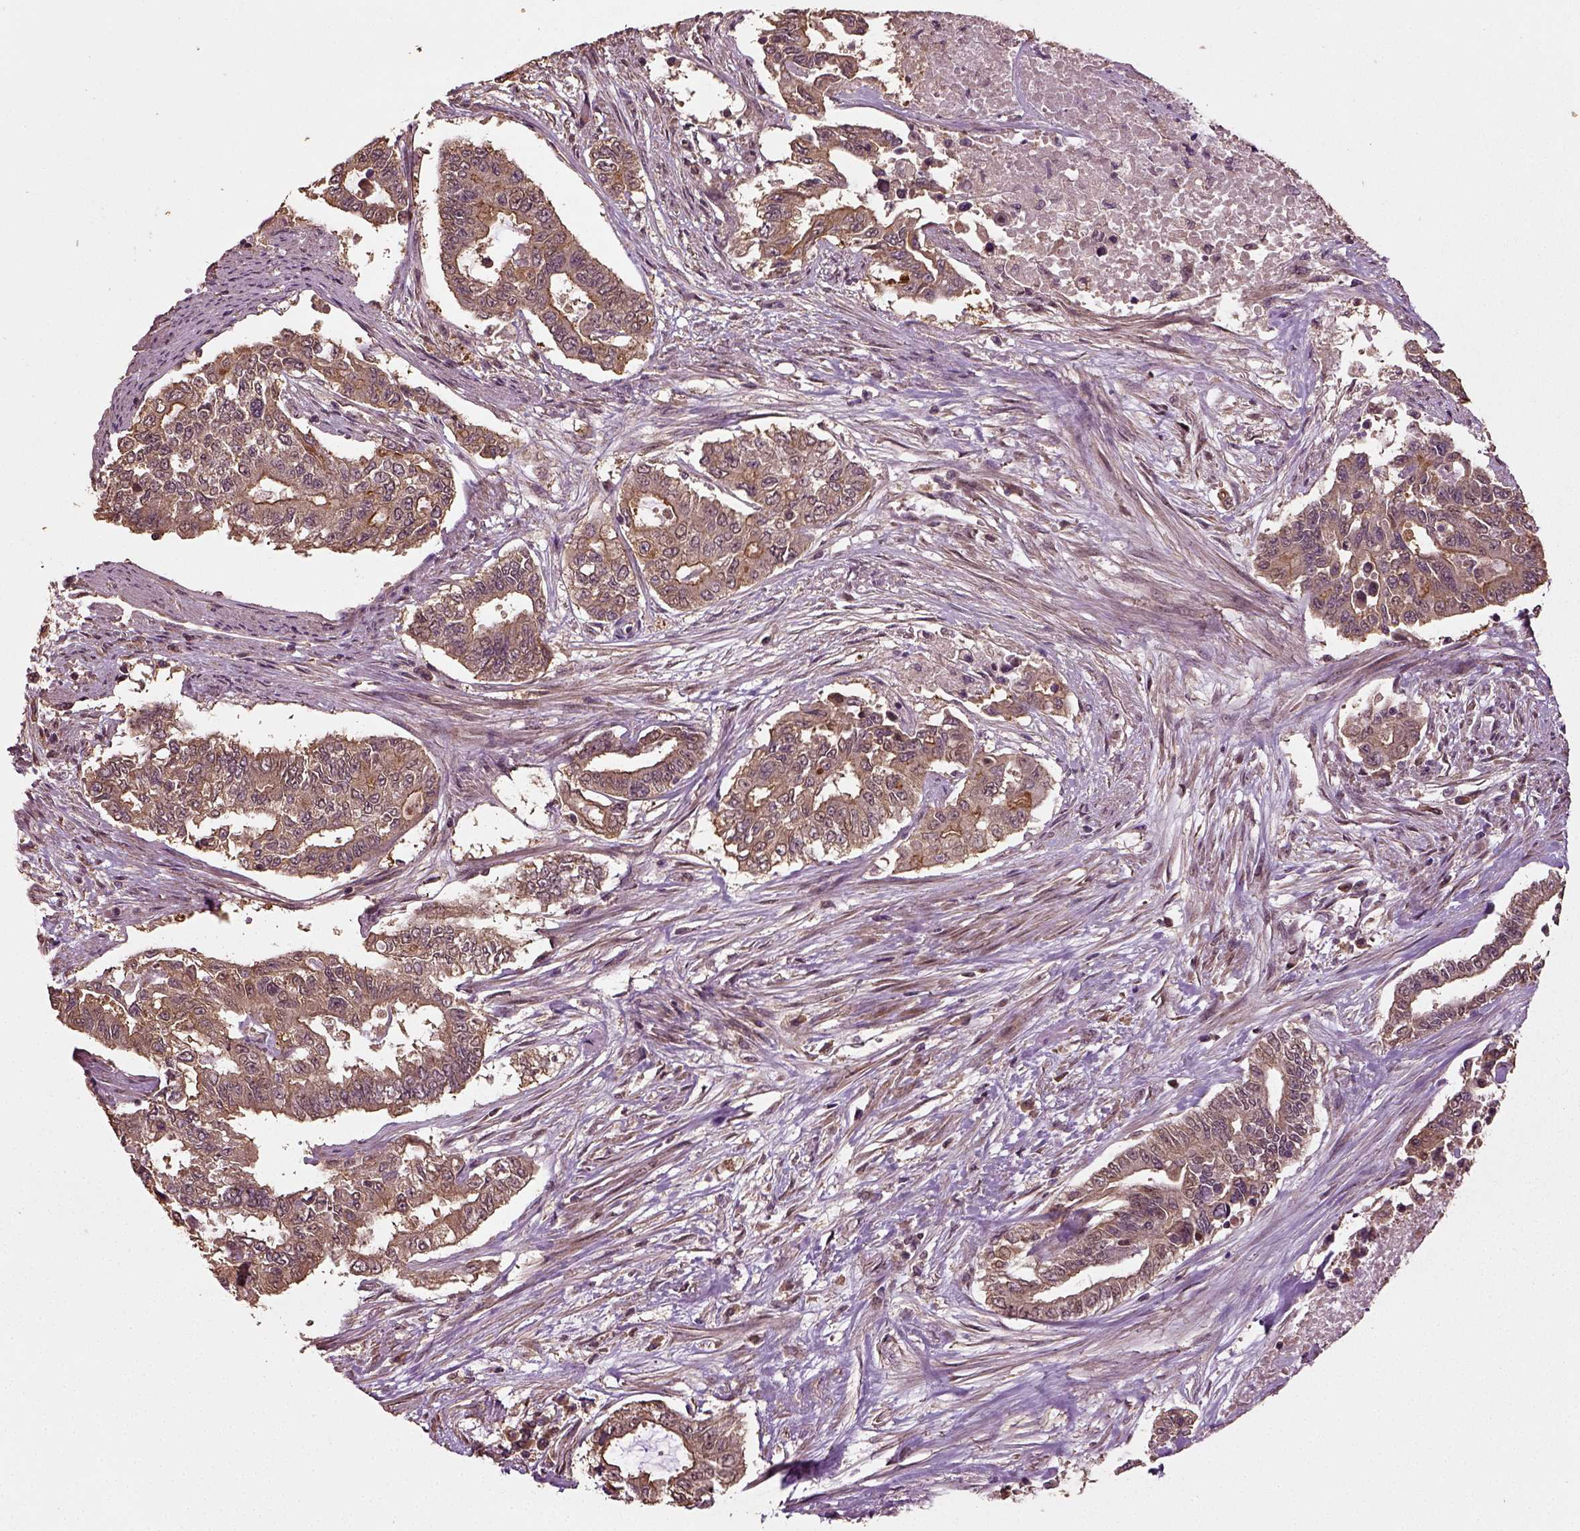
{"staining": {"intensity": "moderate", "quantity": ">75%", "location": "cytoplasmic/membranous"}, "tissue": "endometrial cancer", "cell_type": "Tumor cells", "image_type": "cancer", "snomed": [{"axis": "morphology", "description": "Adenocarcinoma, NOS"}, {"axis": "topography", "description": "Uterus"}], "caption": "Immunohistochemistry (IHC) photomicrograph of neoplastic tissue: endometrial adenocarcinoma stained using immunohistochemistry reveals medium levels of moderate protein expression localized specifically in the cytoplasmic/membranous of tumor cells, appearing as a cytoplasmic/membranous brown color.", "gene": "ERV3-1", "patient": {"sex": "female", "age": 59}}